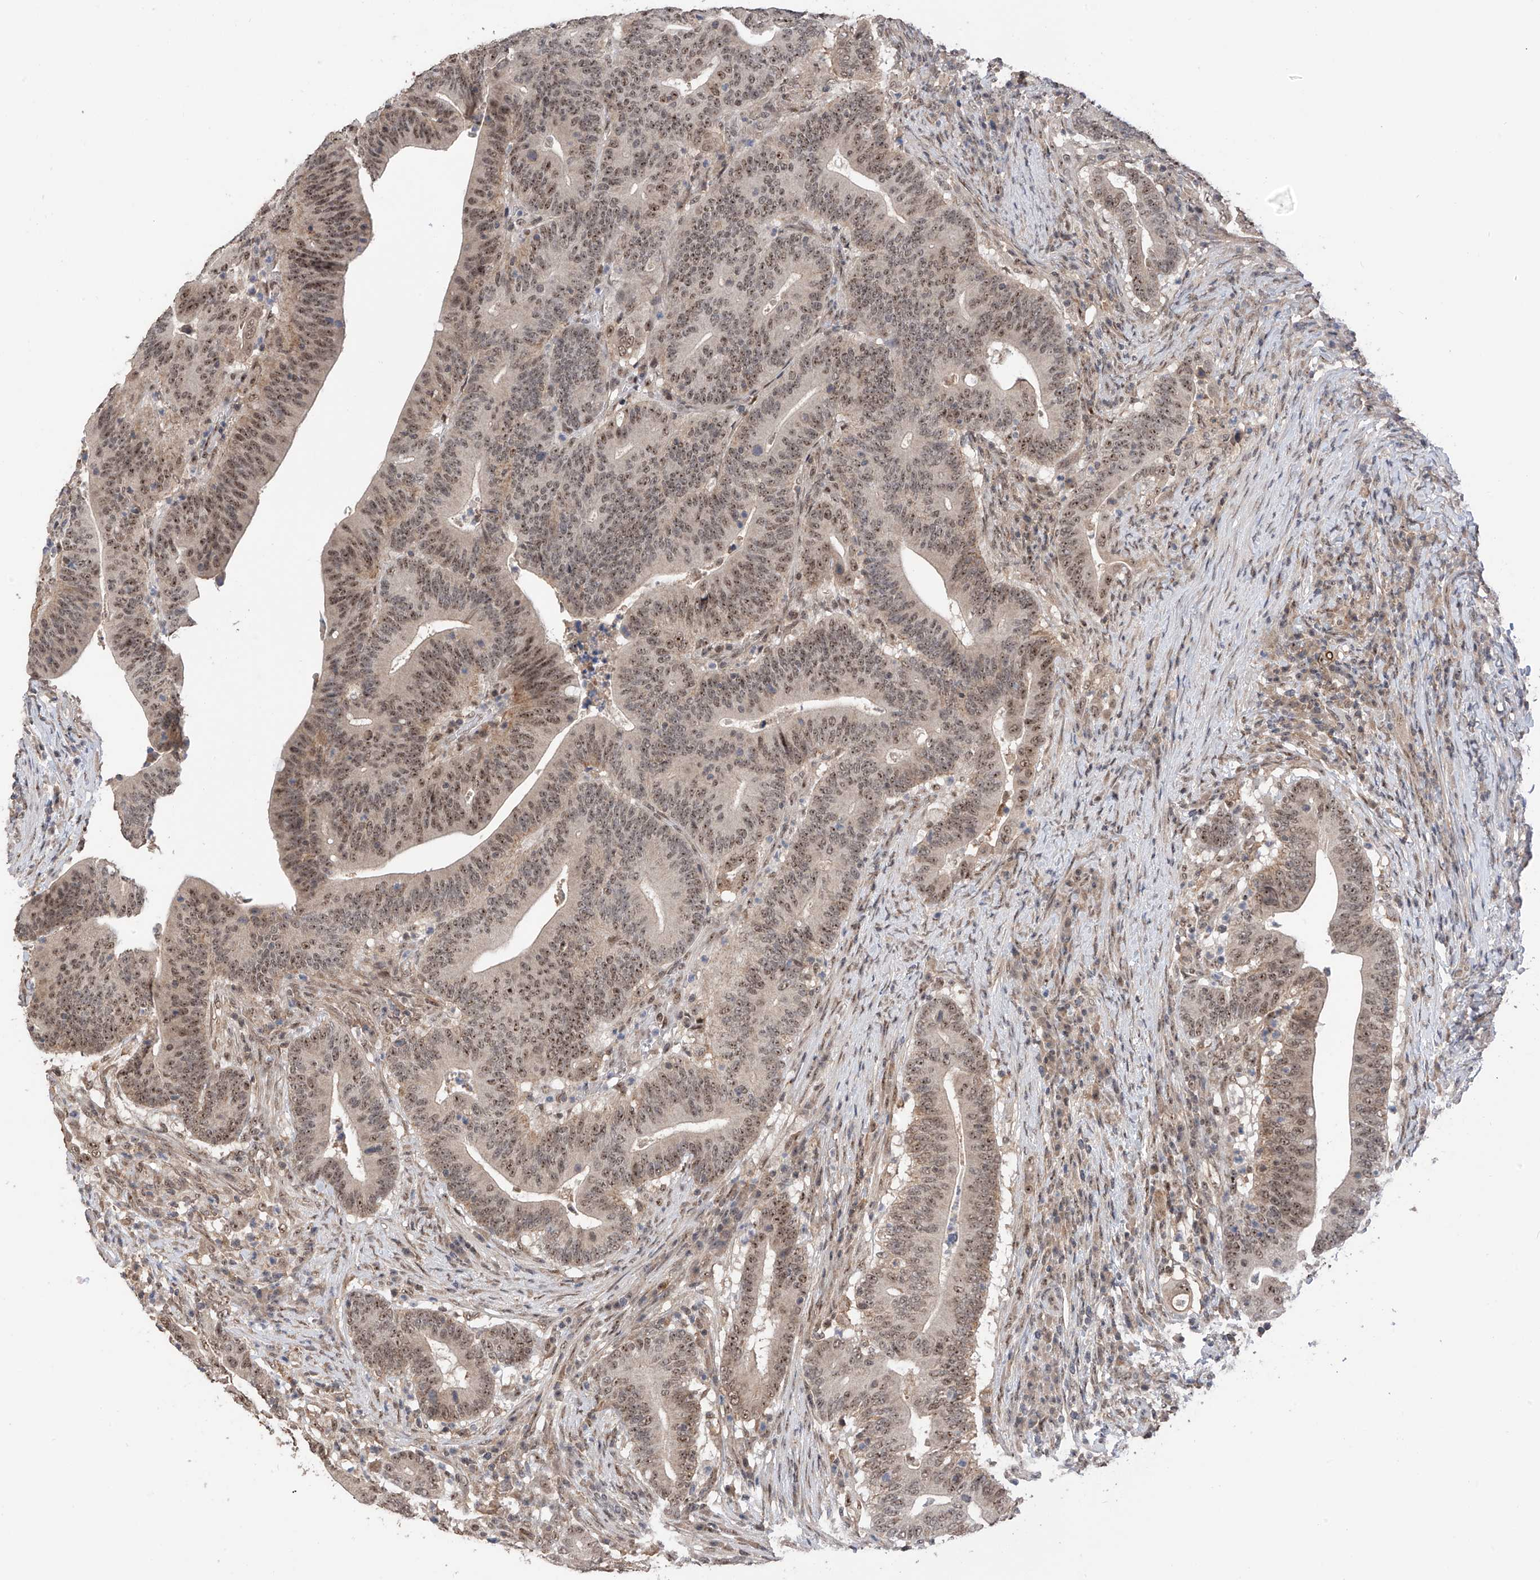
{"staining": {"intensity": "moderate", "quantity": ">75%", "location": "nuclear"}, "tissue": "colorectal cancer", "cell_type": "Tumor cells", "image_type": "cancer", "snomed": [{"axis": "morphology", "description": "Adenocarcinoma, NOS"}, {"axis": "topography", "description": "Colon"}], "caption": "Immunohistochemistry (IHC) (DAB) staining of human colorectal cancer demonstrates moderate nuclear protein staining in about >75% of tumor cells.", "gene": "C1orf131", "patient": {"sex": "female", "age": 66}}